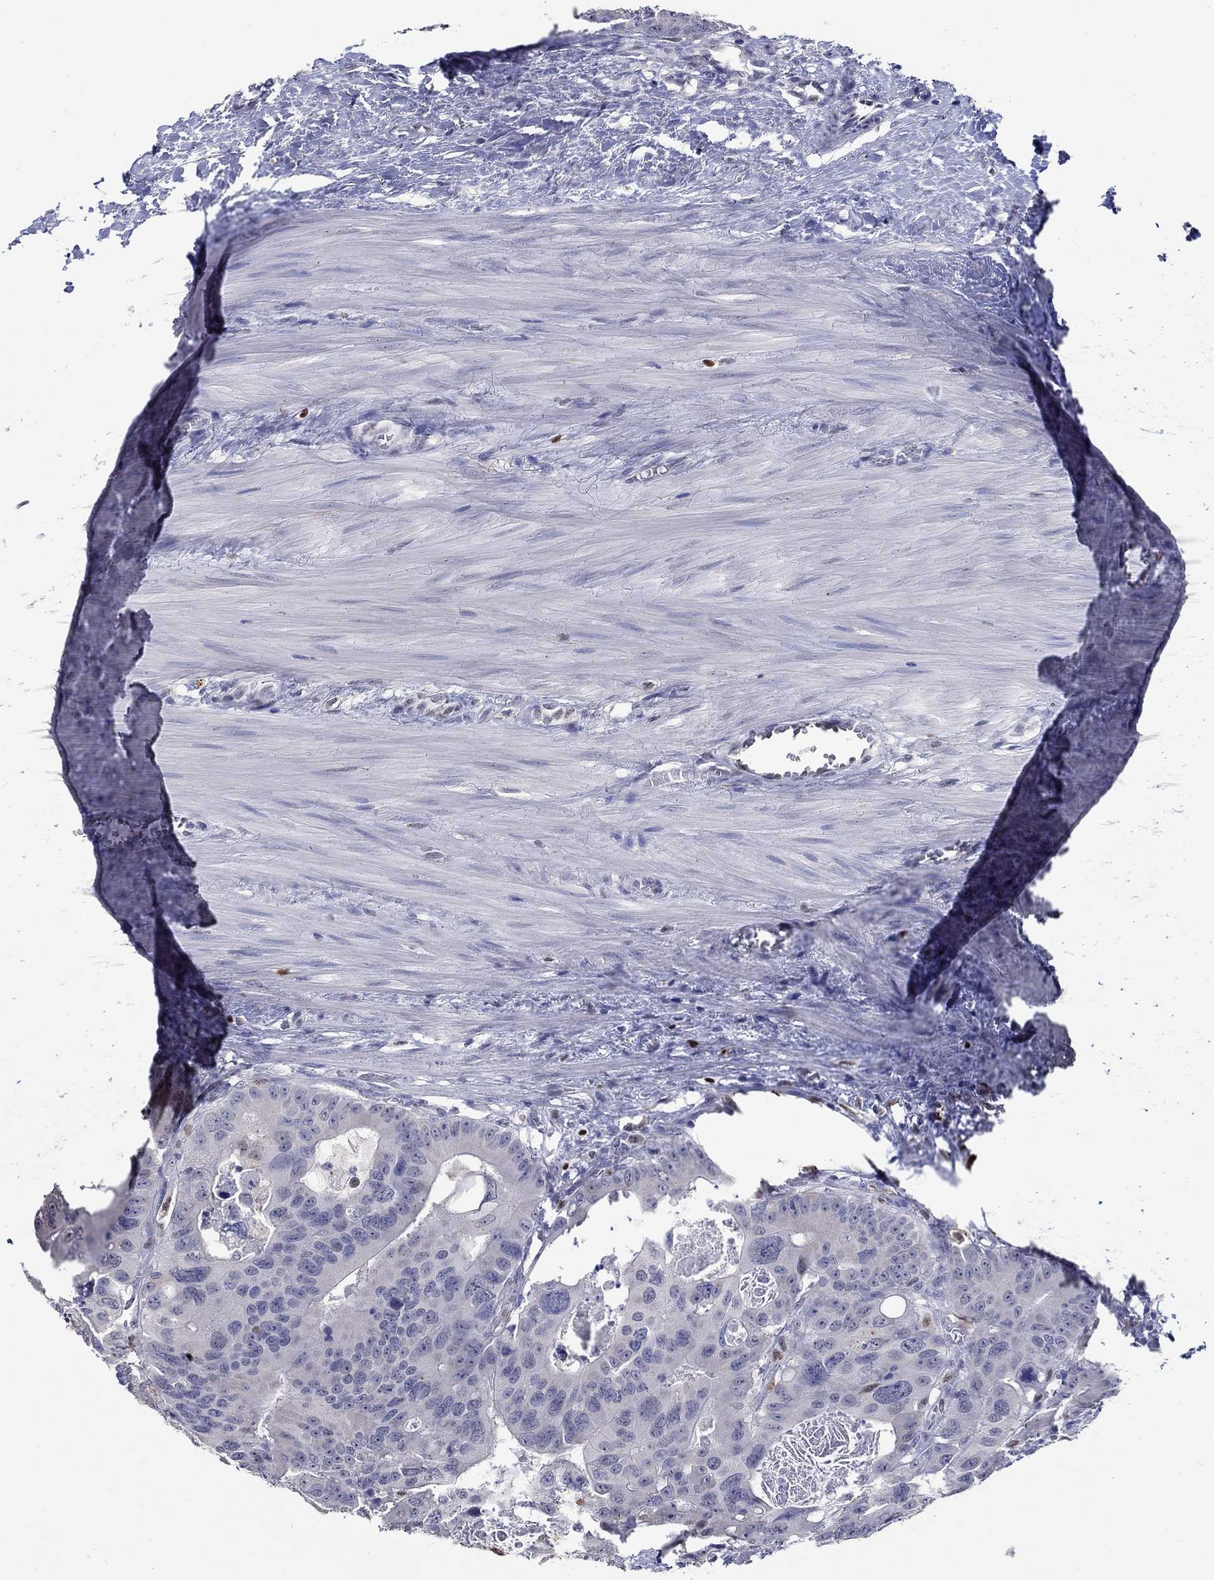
{"staining": {"intensity": "negative", "quantity": "none", "location": "none"}, "tissue": "colorectal cancer", "cell_type": "Tumor cells", "image_type": "cancer", "snomed": [{"axis": "morphology", "description": "Adenocarcinoma, NOS"}, {"axis": "topography", "description": "Rectum"}], "caption": "Immunohistochemical staining of colorectal cancer reveals no significant positivity in tumor cells.", "gene": "GATA2", "patient": {"sex": "male", "age": 64}}